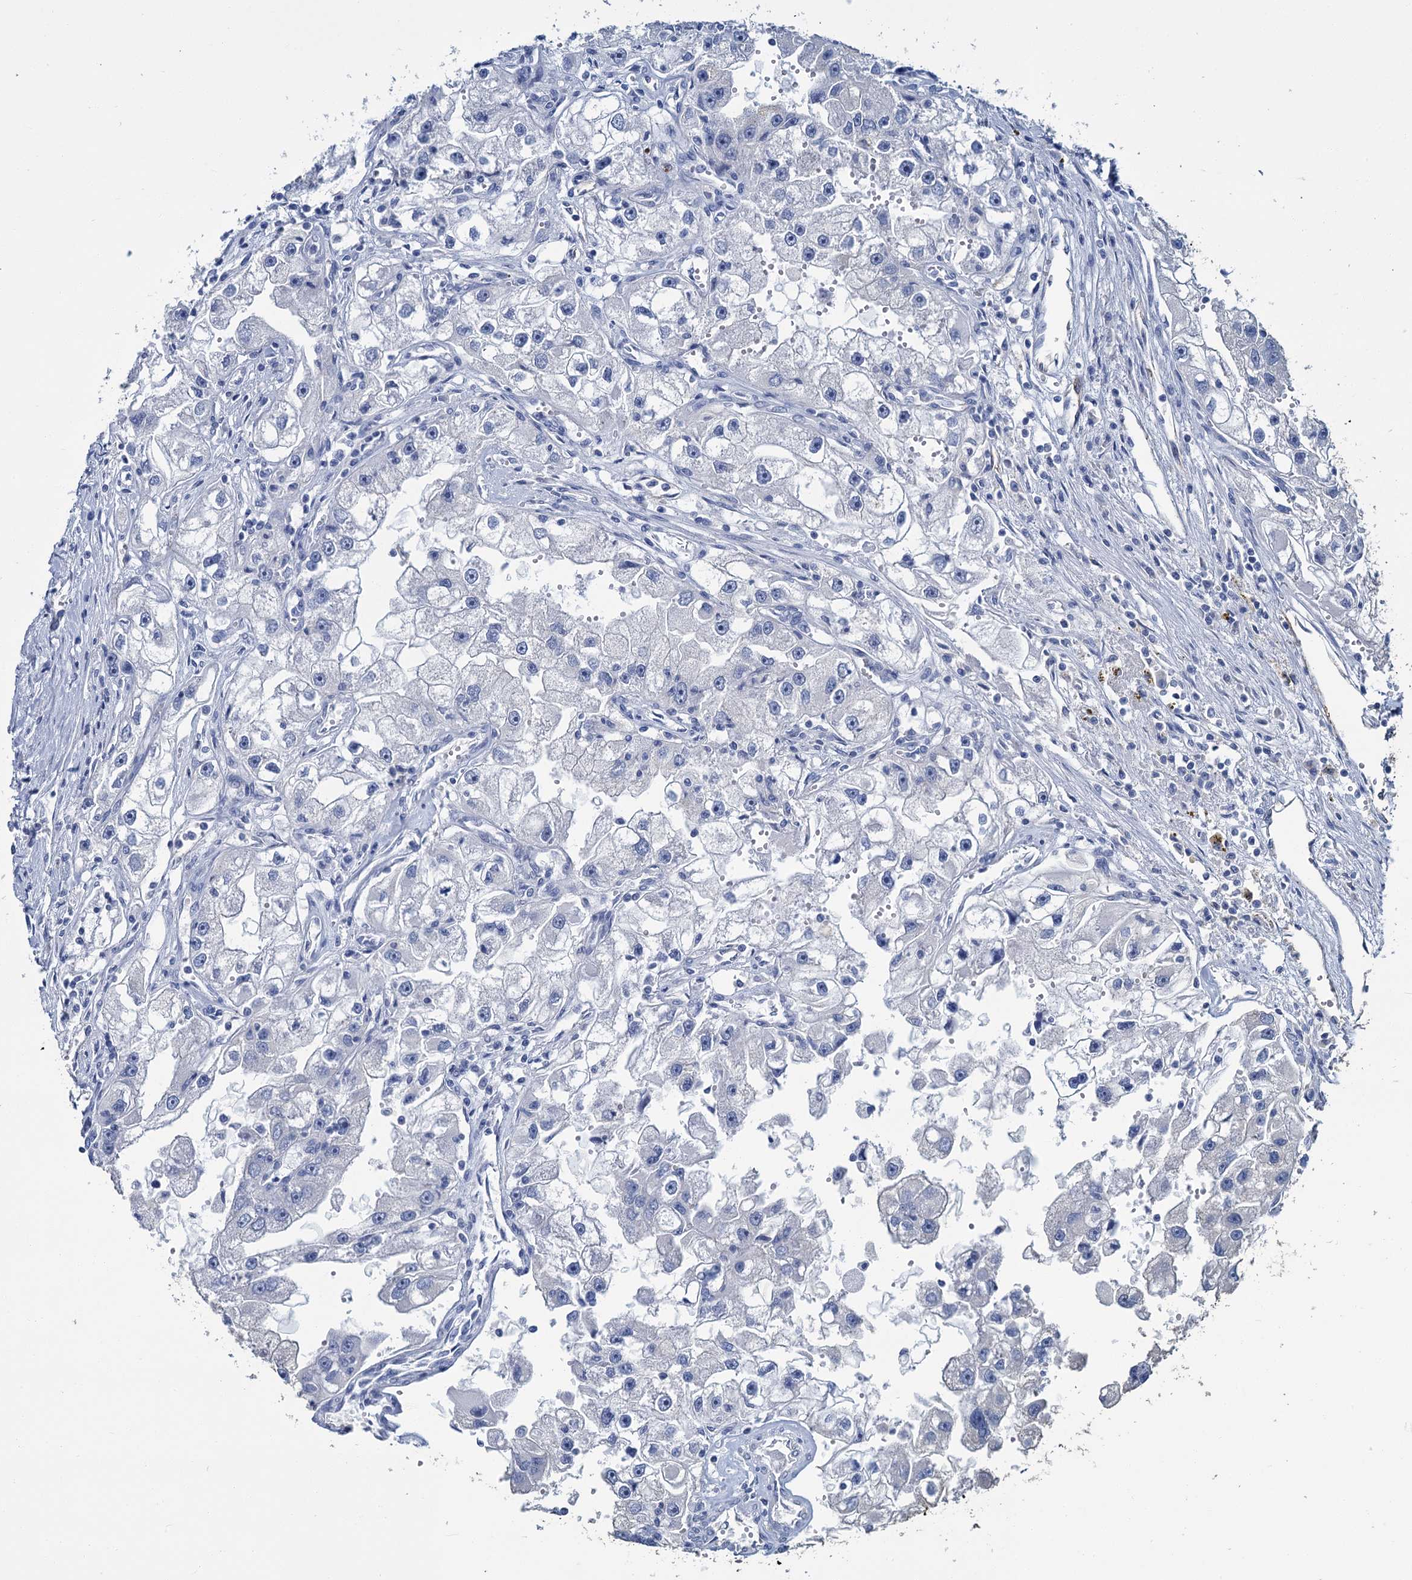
{"staining": {"intensity": "negative", "quantity": "none", "location": "none"}, "tissue": "renal cancer", "cell_type": "Tumor cells", "image_type": "cancer", "snomed": [{"axis": "morphology", "description": "Adenocarcinoma, NOS"}, {"axis": "topography", "description": "Kidney"}], "caption": "The photomicrograph shows no staining of tumor cells in renal adenocarcinoma.", "gene": "SNCB", "patient": {"sex": "male", "age": 63}}